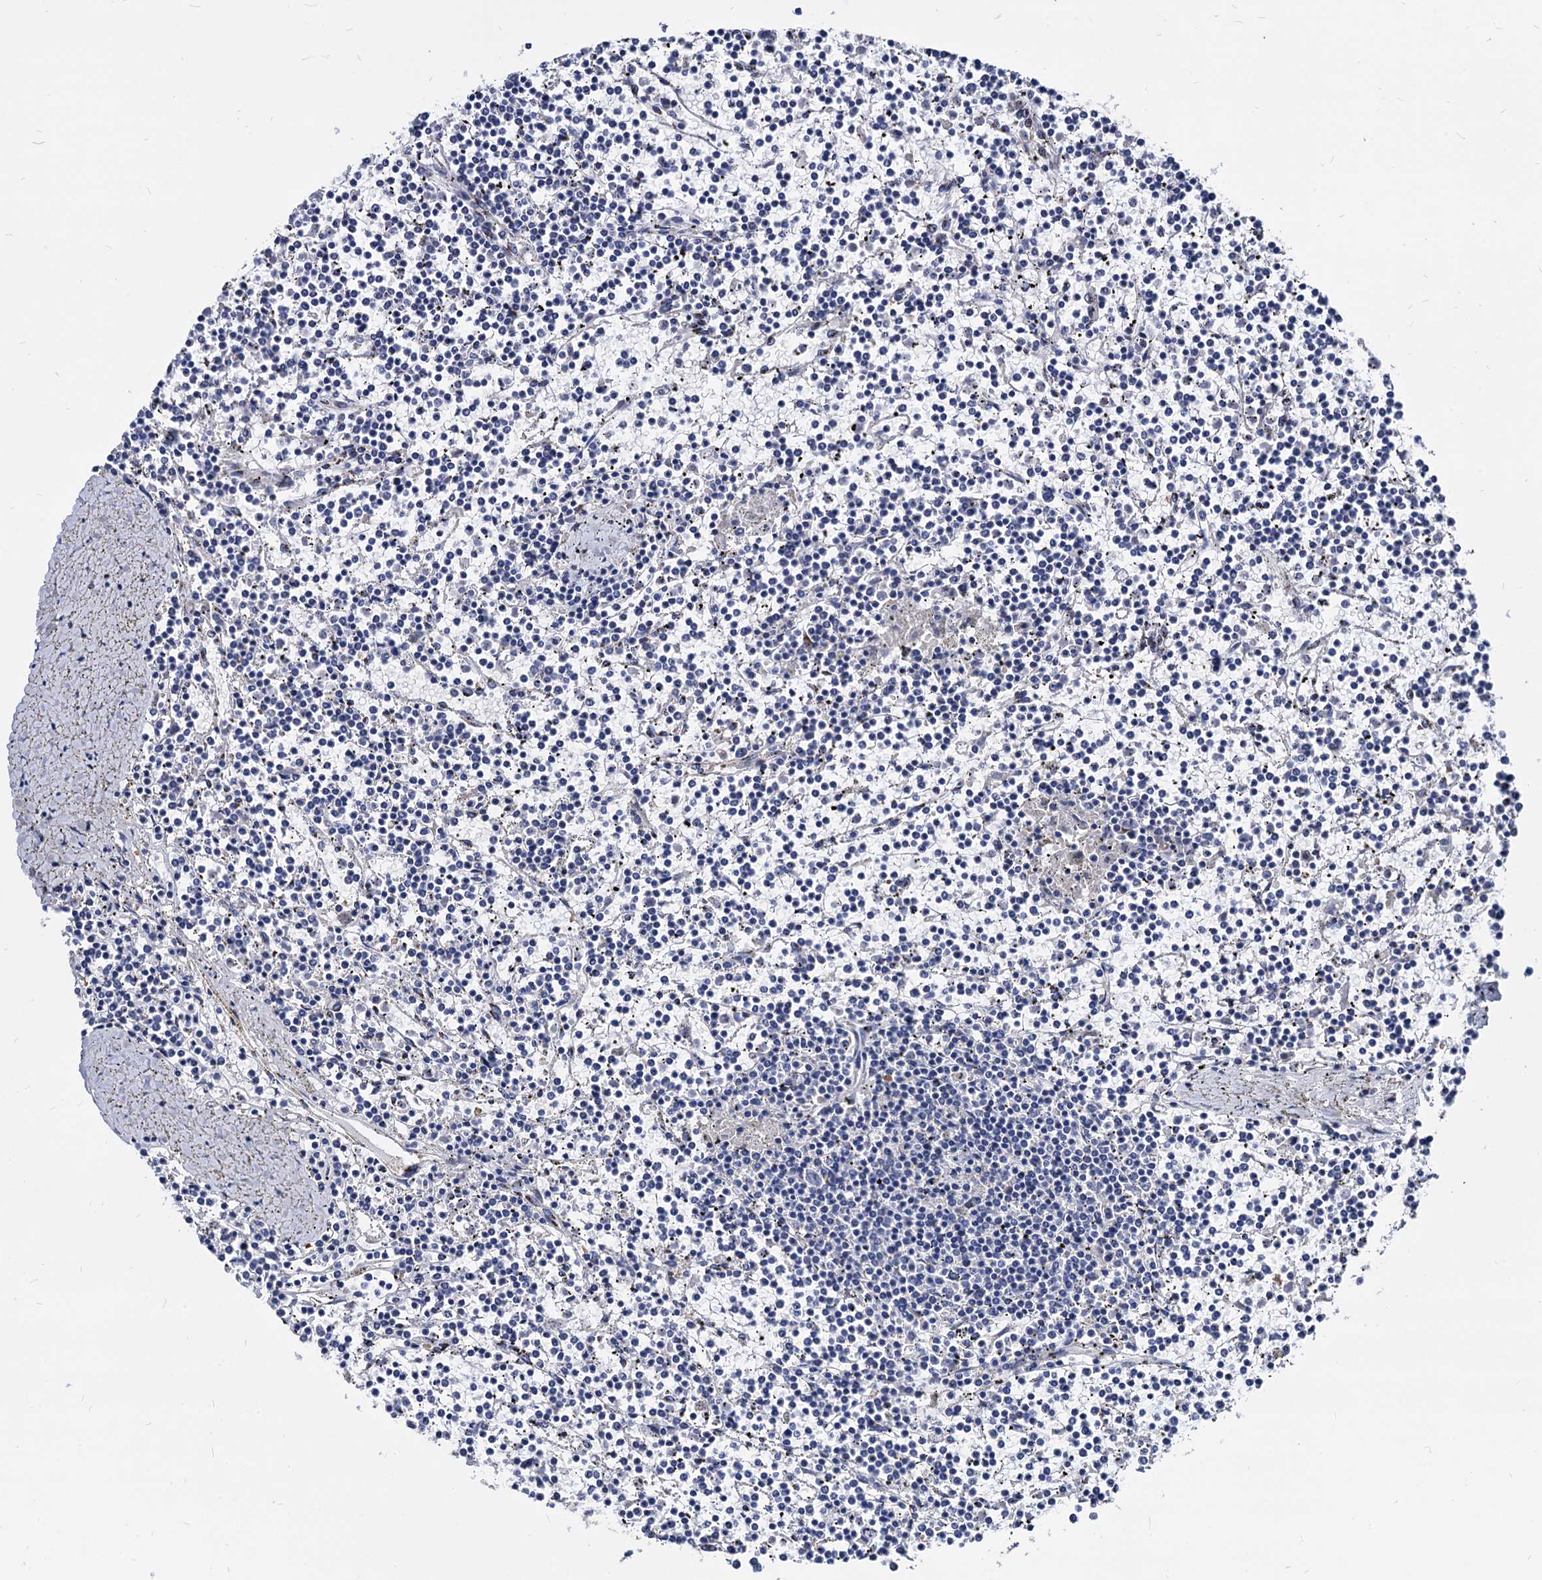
{"staining": {"intensity": "negative", "quantity": "none", "location": "none"}, "tissue": "lymphoma", "cell_type": "Tumor cells", "image_type": "cancer", "snomed": [{"axis": "morphology", "description": "Malignant lymphoma, non-Hodgkin's type, Low grade"}, {"axis": "topography", "description": "Spleen"}], "caption": "An immunohistochemistry (IHC) histopathology image of malignant lymphoma, non-Hodgkin's type (low-grade) is shown. There is no staining in tumor cells of malignant lymphoma, non-Hodgkin's type (low-grade). (DAB (3,3'-diaminobenzidine) immunohistochemistry with hematoxylin counter stain).", "gene": "ESD", "patient": {"sex": "female", "age": 19}}